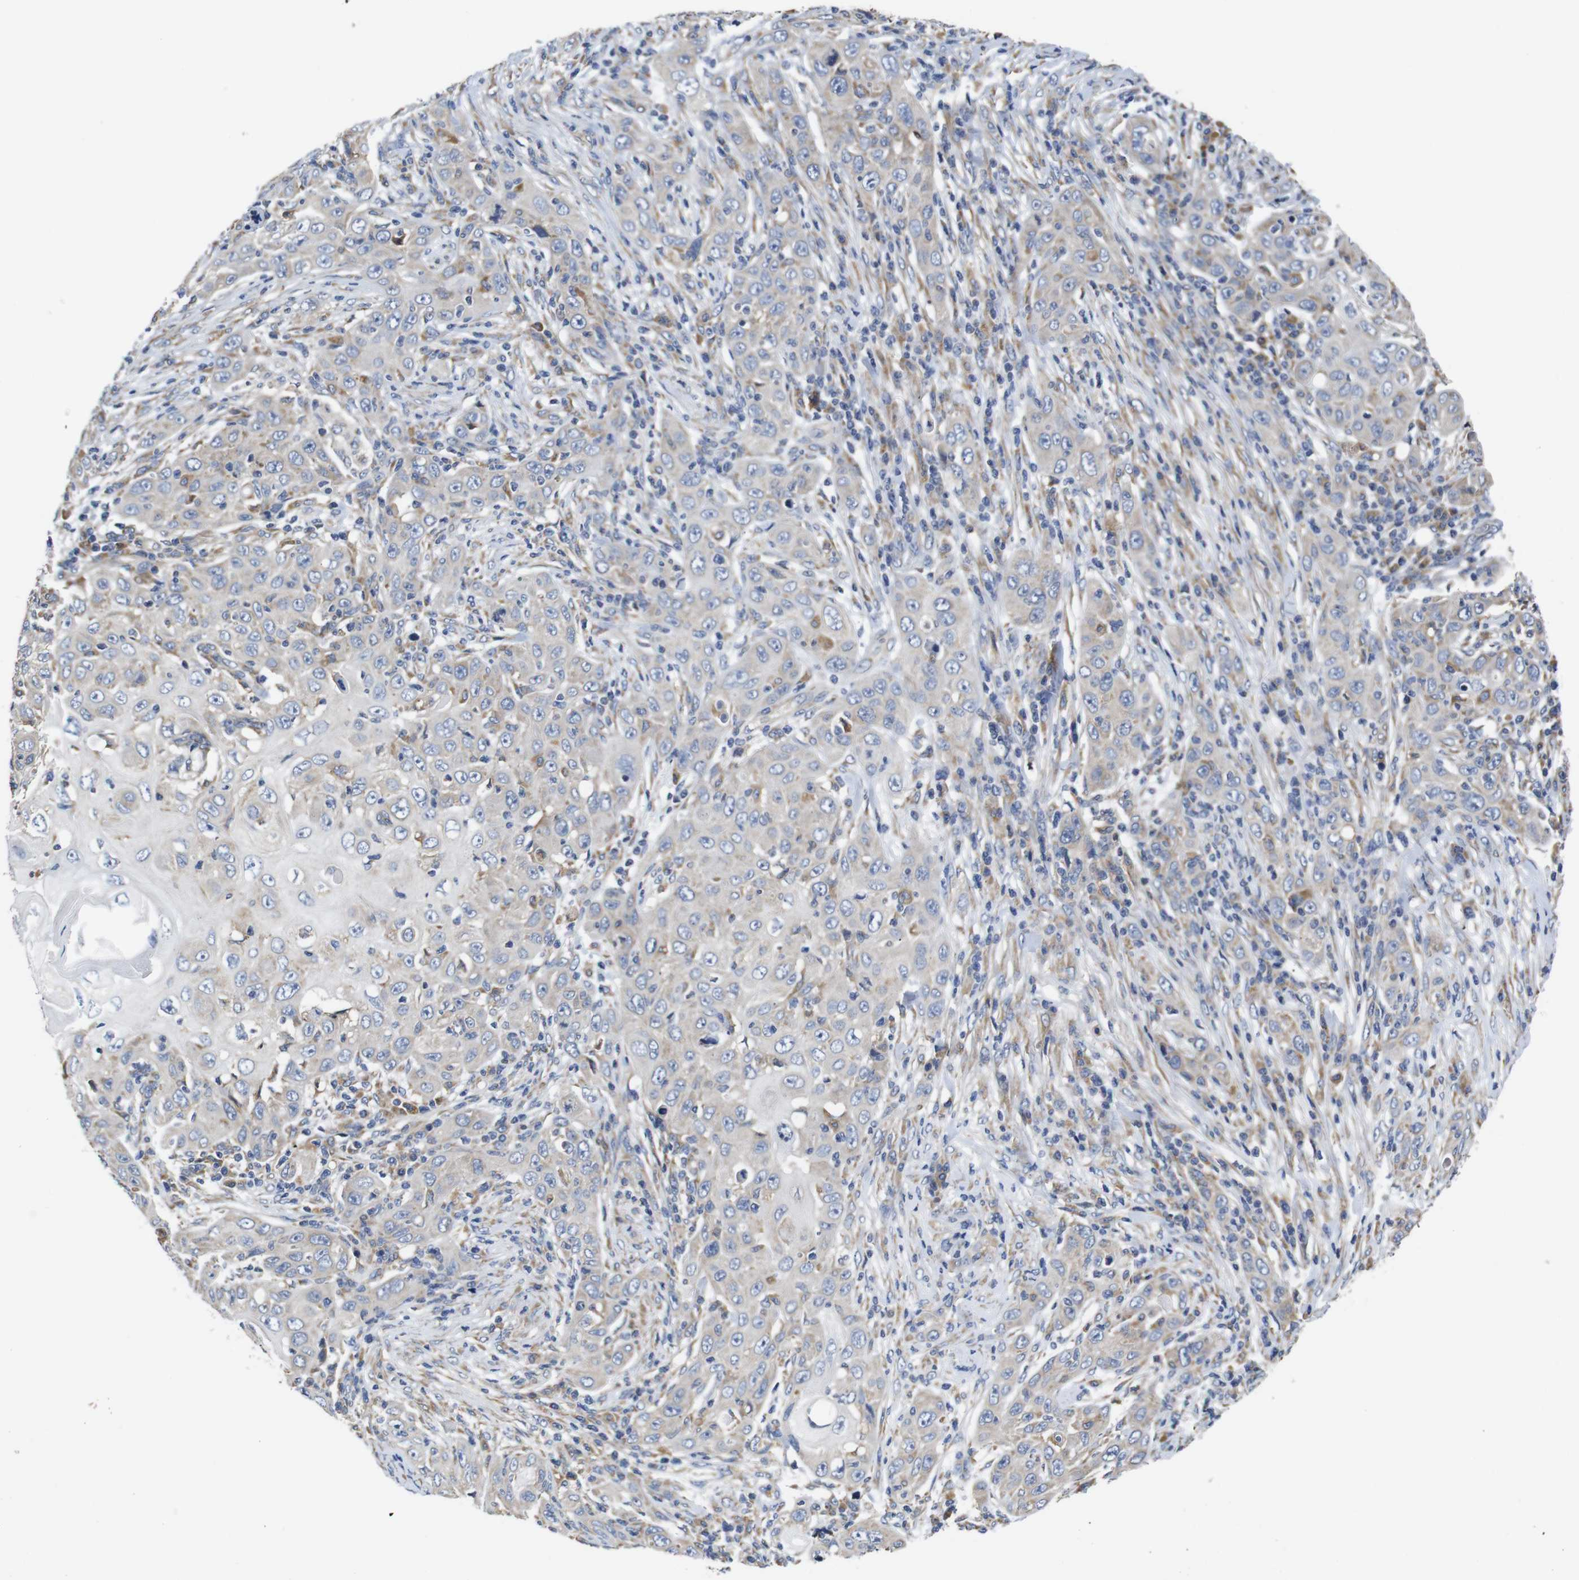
{"staining": {"intensity": "weak", "quantity": "25%-75%", "location": "cytoplasmic/membranous"}, "tissue": "skin cancer", "cell_type": "Tumor cells", "image_type": "cancer", "snomed": [{"axis": "morphology", "description": "Squamous cell carcinoma, NOS"}, {"axis": "topography", "description": "Skin"}], "caption": "Skin squamous cell carcinoma tissue displays weak cytoplasmic/membranous expression in about 25%-75% of tumor cells, visualized by immunohistochemistry. (IHC, brightfield microscopy, high magnification).", "gene": "MARCHF7", "patient": {"sex": "female", "age": 88}}